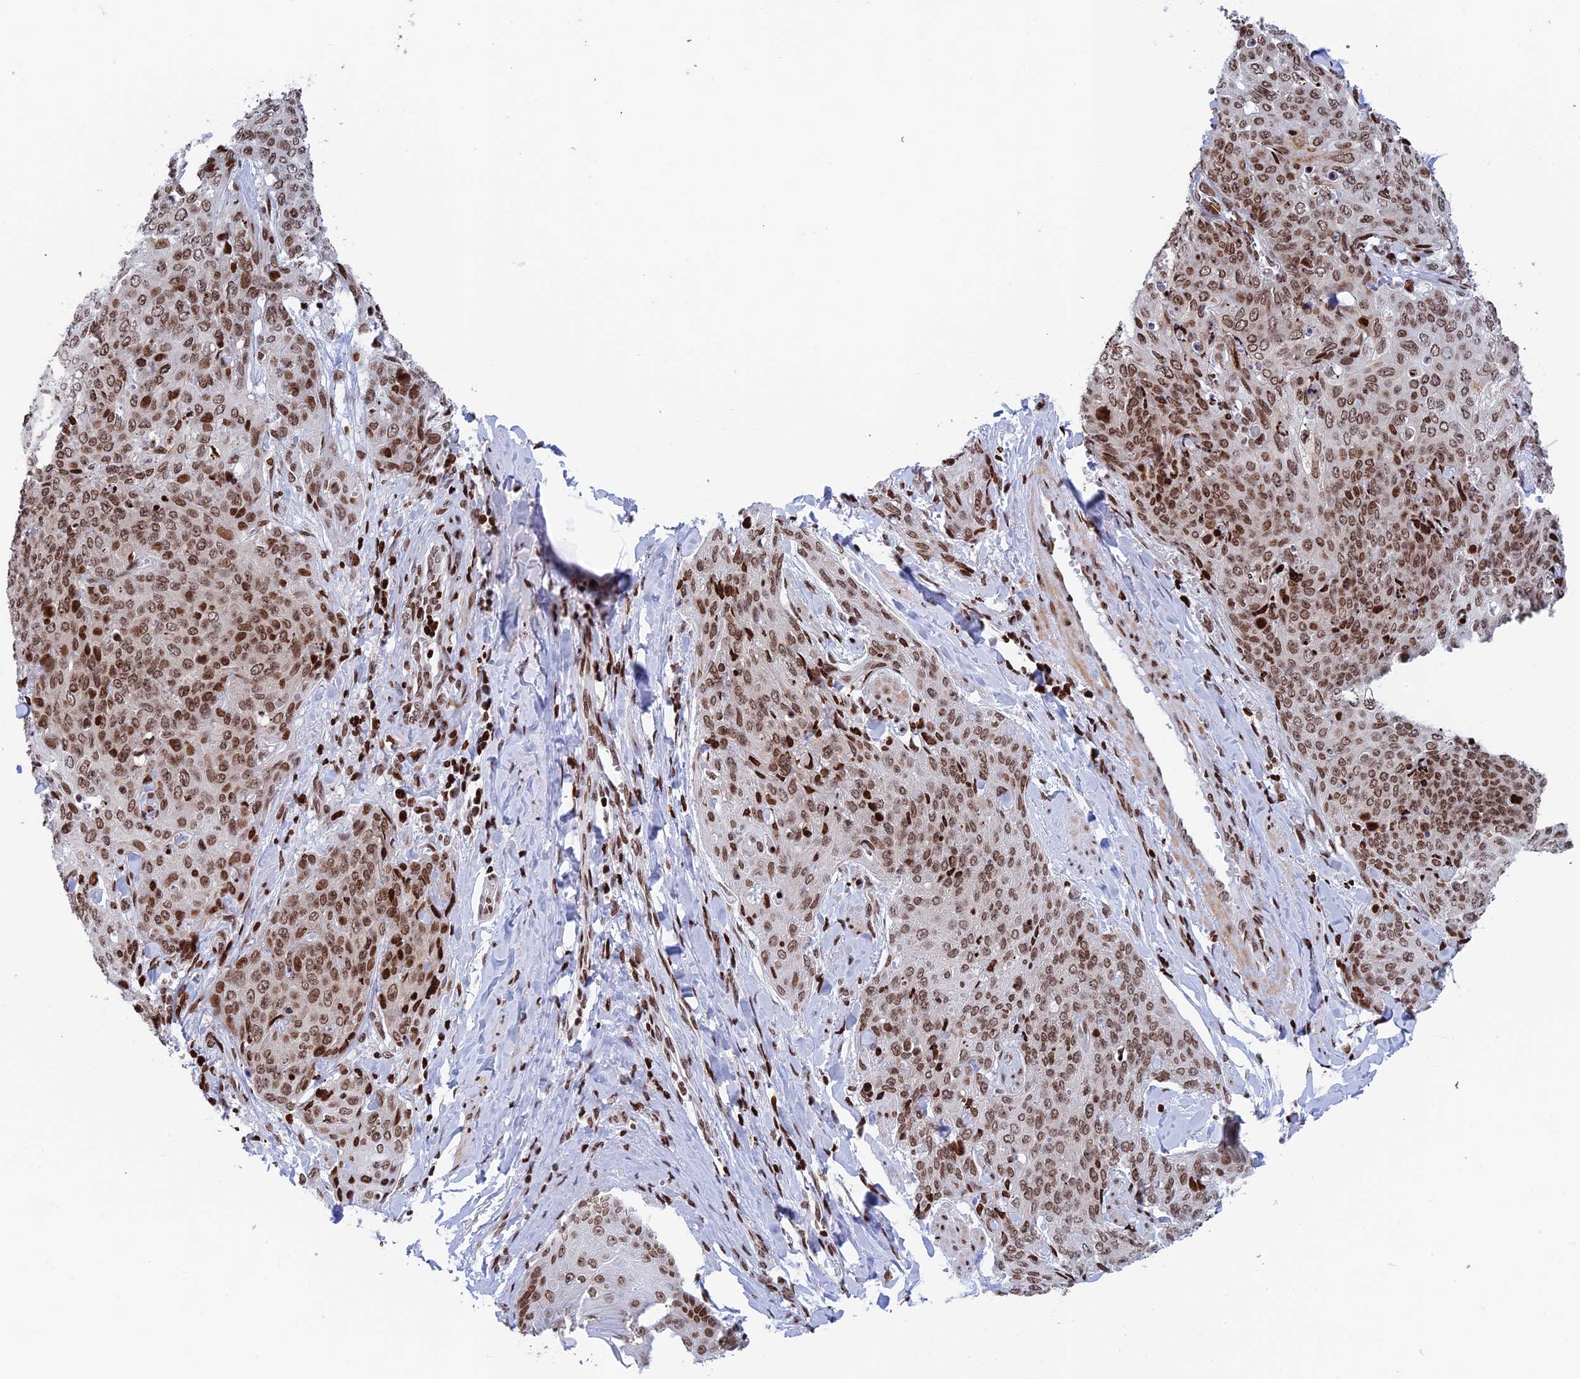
{"staining": {"intensity": "moderate", "quantity": ">75%", "location": "nuclear"}, "tissue": "skin cancer", "cell_type": "Tumor cells", "image_type": "cancer", "snomed": [{"axis": "morphology", "description": "Squamous cell carcinoma, NOS"}, {"axis": "topography", "description": "Skin"}, {"axis": "topography", "description": "Vulva"}], "caption": "Immunohistochemical staining of skin cancer (squamous cell carcinoma) exhibits medium levels of moderate nuclear protein expression in approximately >75% of tumor cells.", "gene": "RPAP1", "patient": {"sex": "female", "age": 85}}